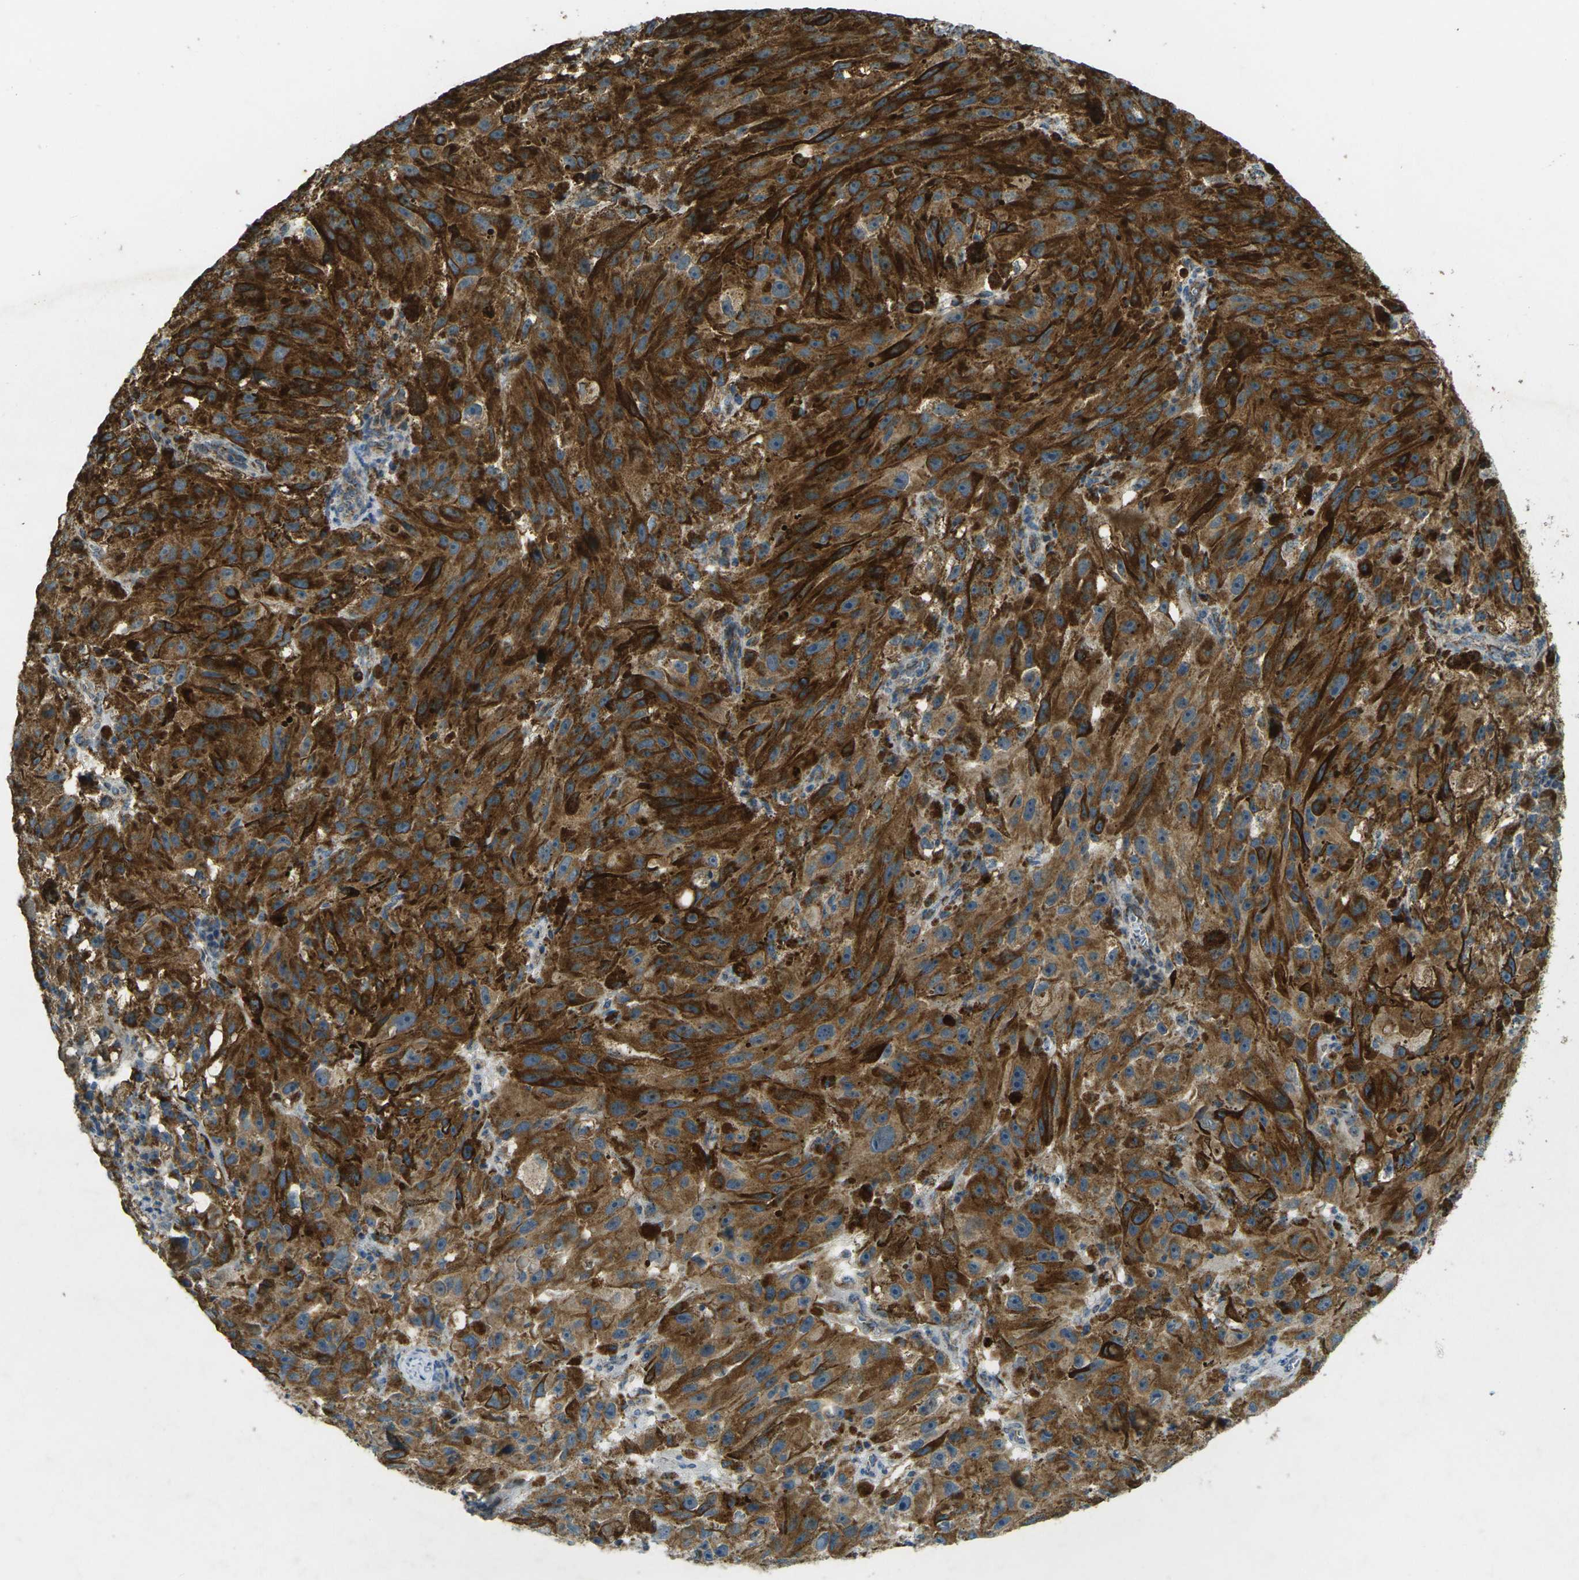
{"staining": {"intensity": "moderate", "quantity": ">75%", "location": "cytoplasmic/membranous"}, "tissue": "melanoma", "cell_type": "Tumor cells", "image_type": "cancer", "snomed": [{"axis": "morphology", "description": "Malignant melanoma, NOS"}, {"axis": "topography", "description": "Skin"}], "caption": "Malignant melanoma tissue exhibits moderate cytoplasmic/membranous expression in approximately >75% of tumor cells", "gene": "IGF1R", "patient": {"sex": "female", "age": 104}}